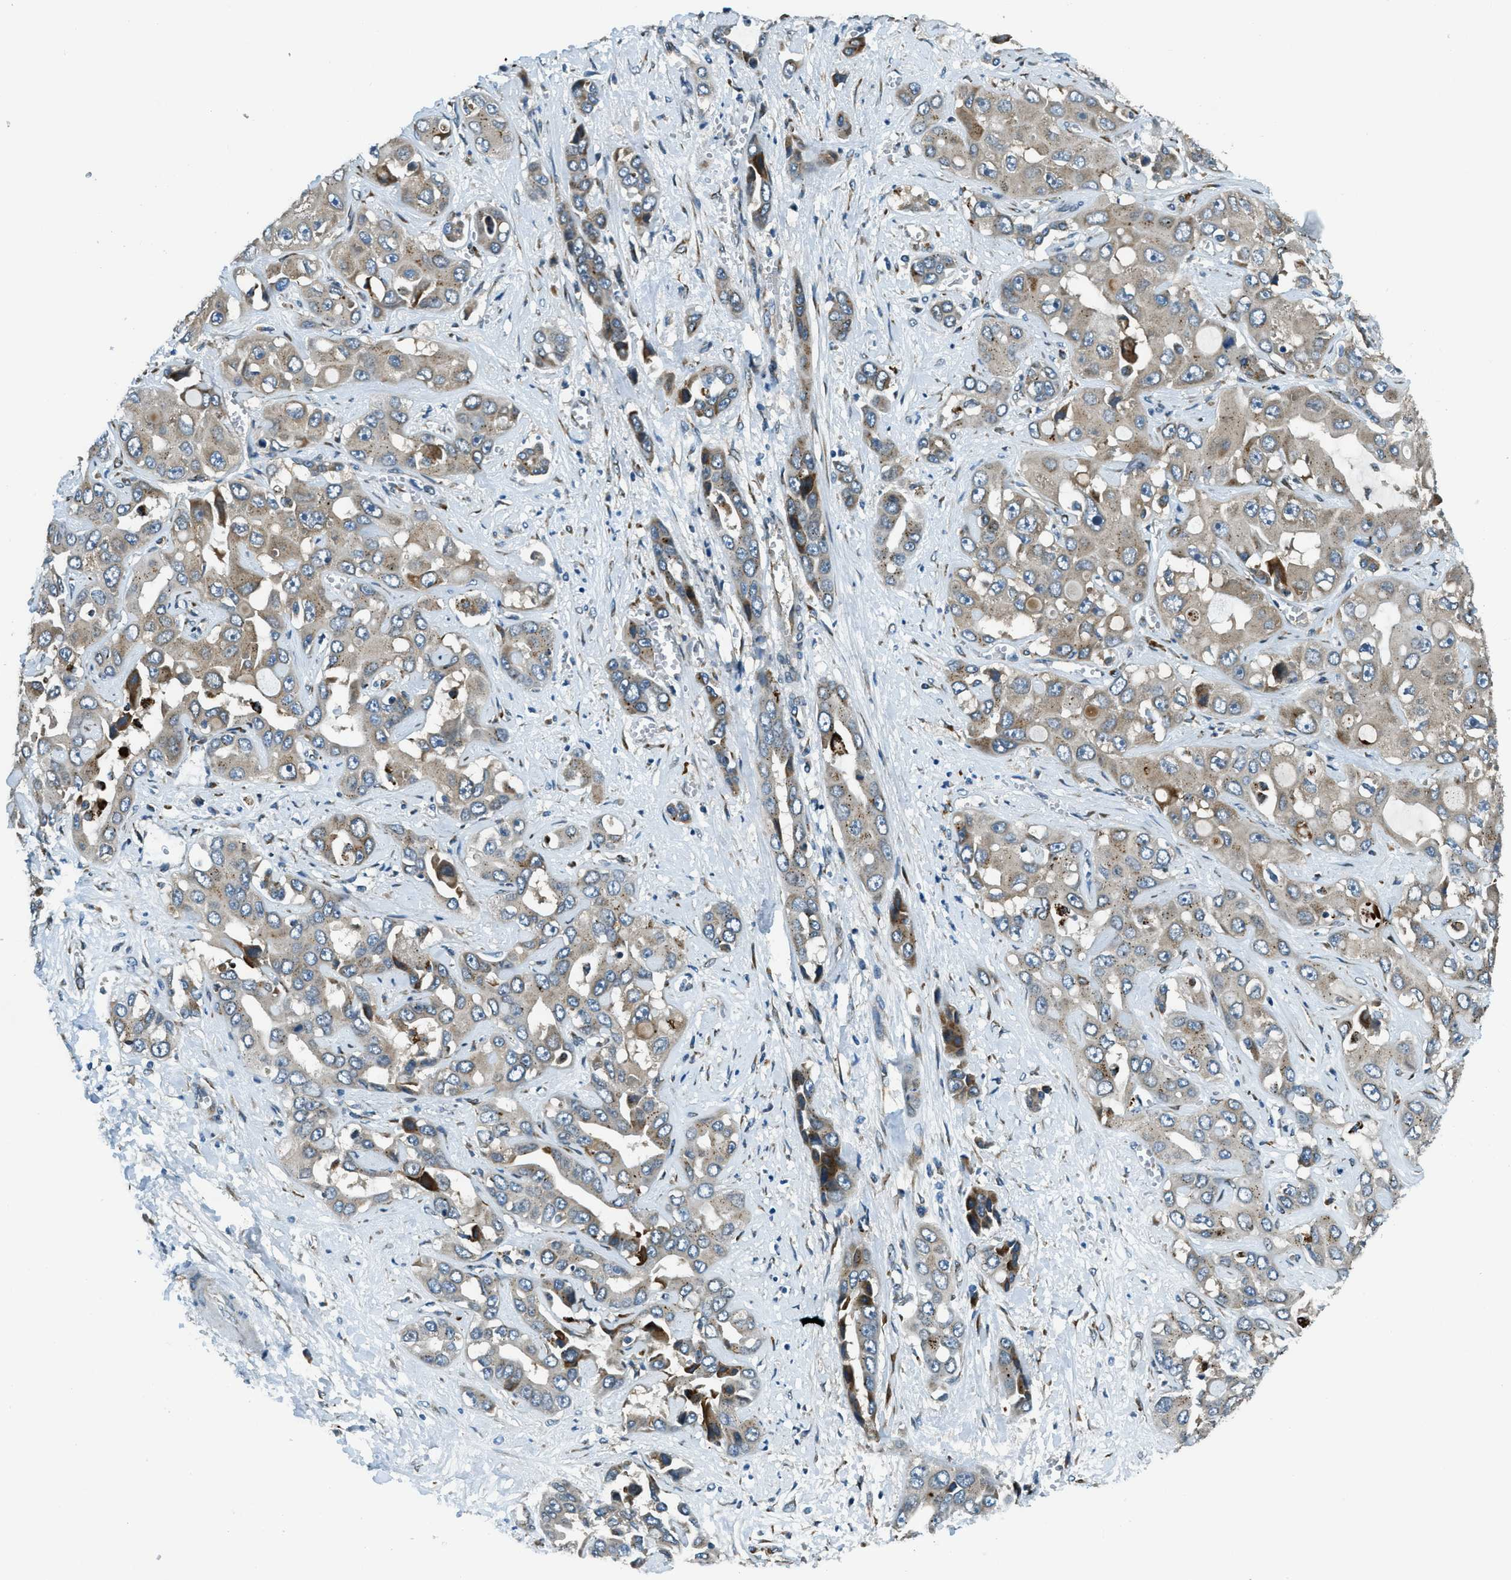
{"staining": {"intensity": "weak", "quantity": ">75%", "location": "cytoplasmic/membranous"}, "tissue": "liver cancer", "cell_type": "Tumor cells", "image_type": "cancer", "snomed": [{"axis": "morphology", "description": "Cholangiocarcinoma"}, {"axis": "topography", "description": "Liver"}], "caption": "Immunohistochemical staining of liver cancer demonstrates weak cytoplasmic/membranous protein expression in approximately >75% of tumor cells.", "gene": "GINM1", "patient": {"sex": "female", "age": 52}}